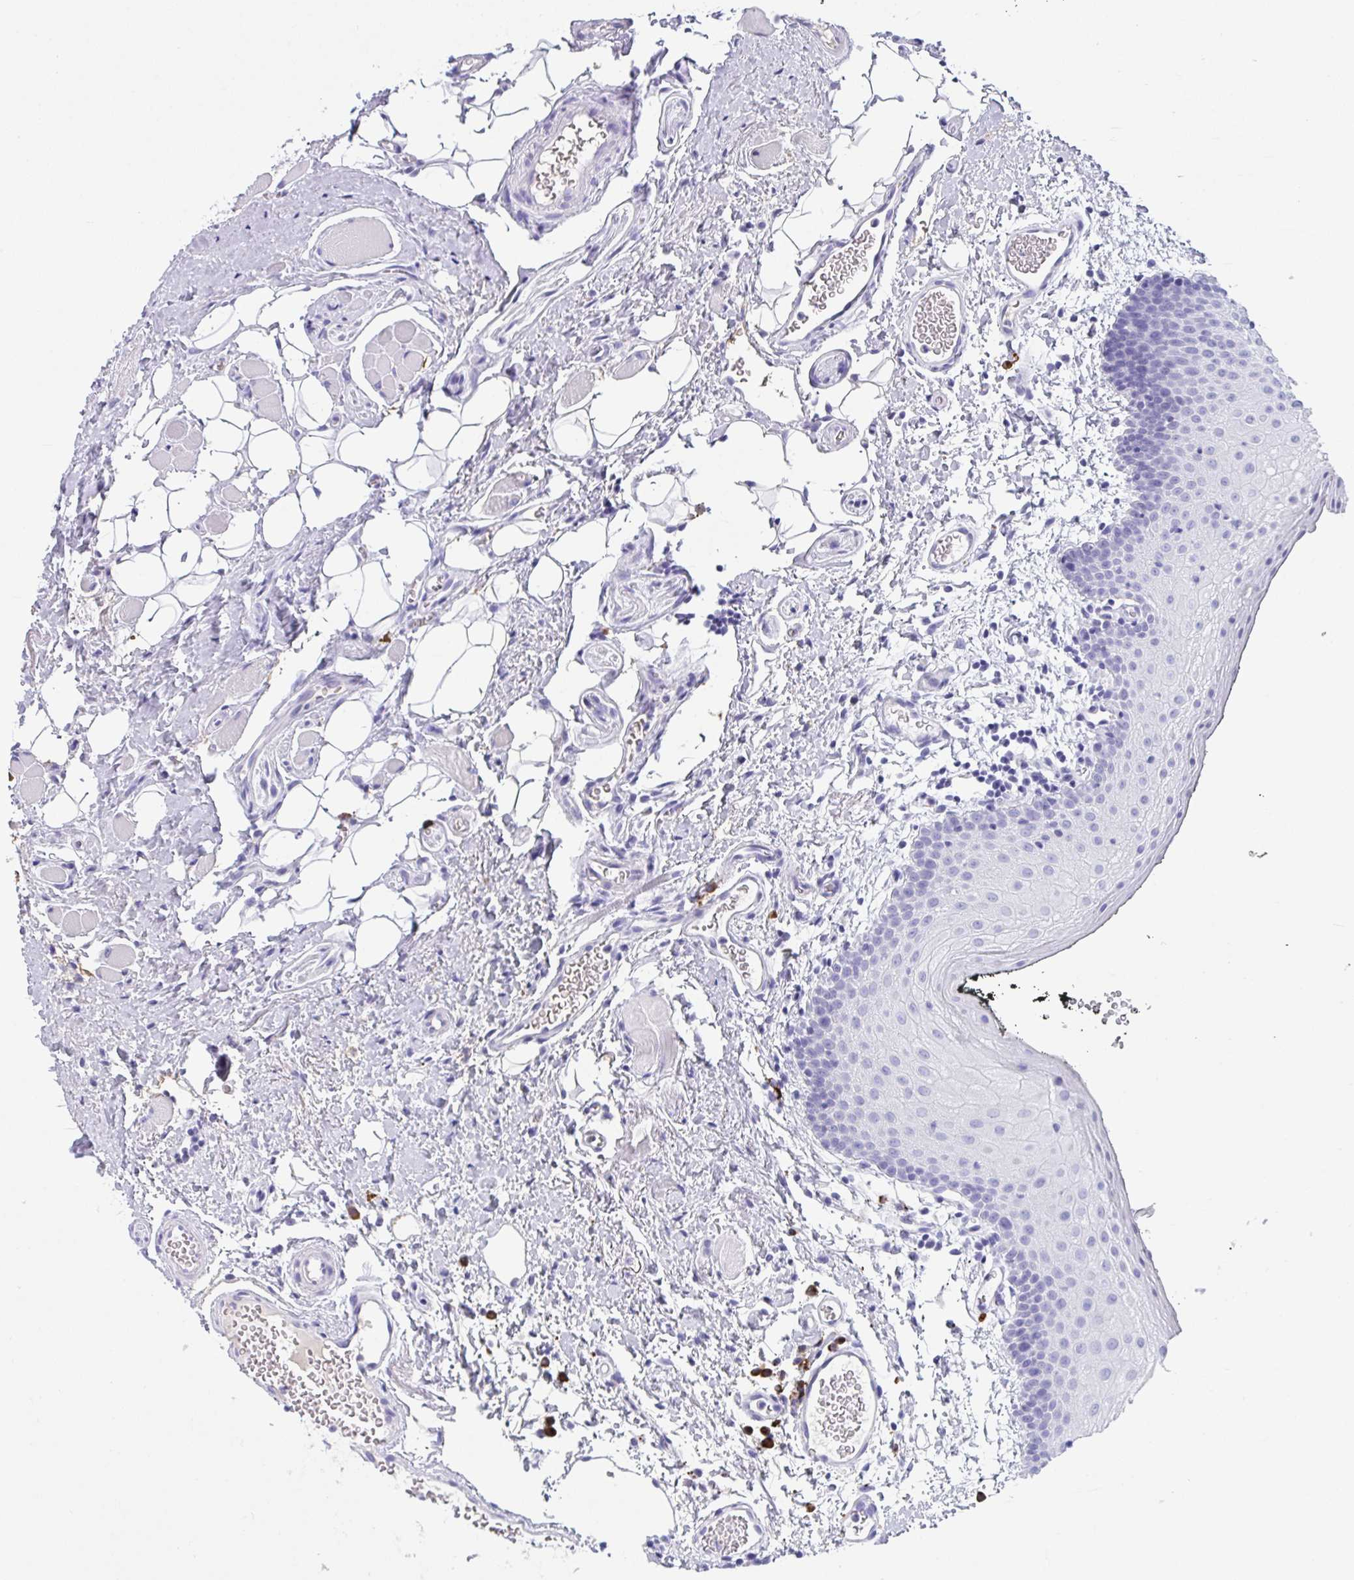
{"staining": {"intensity": "negative", "quantity": "none", "location": "none"}, "tissue": "oral mucosa", "cell_type": "Squamous epithelial cells", "image_type": "normal", "snomed": [{"axis": "morphology", "description": "Normal tissue, NOS"}, {"axis": "morphology", "description": "Squamous cell carcinoma, NOS"}, {"axis": "topography", "description": "Oral tissue"}, {"axis": "topography", "description": "Head-Neck"}], "caption": "This is a photomicrograph of IHC staining of benign oral mucosa, which shows no staining in squamous epithelial cells.", "gene": "JCHAIN", "patient": {"sex": "male", "age": 58}}